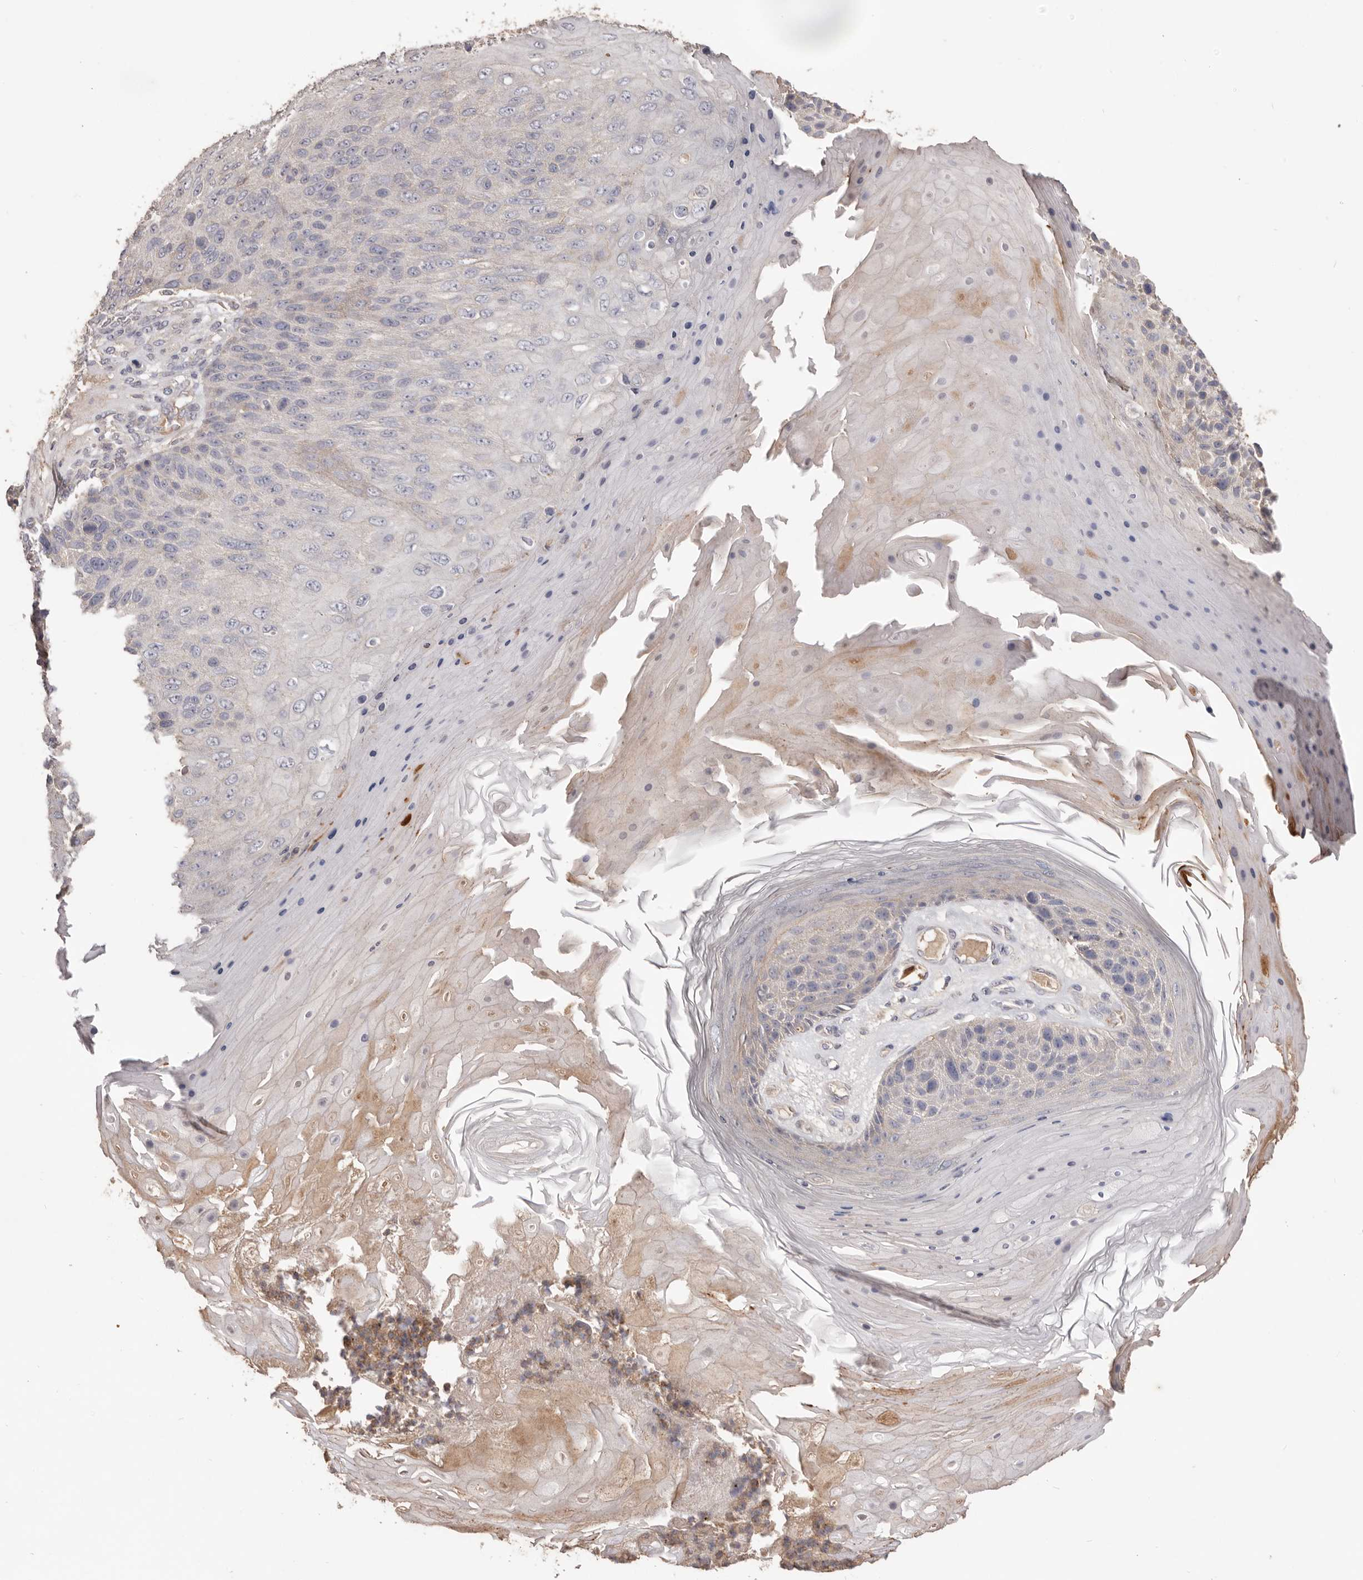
{"staining": {"intensity": "negative", "quantity": "none", "location": "none"}, "tissue": "skin cancer", "cell_type": "Tumor cells", "image_type": "cancer", "snomed": [{"axis": "morphology", "description": "Squamous cell carcinoma, NOS"}, {"axis": "topography", "description": "Skin"}], "caption": "Immunohistochemistry micrograph of neoplastic tissue: human skin cancer stained with DAB displays no significant protein expression in tumor cells.", "gene": "HCAR2", "patient": {"sex": "female", "age": 88}}